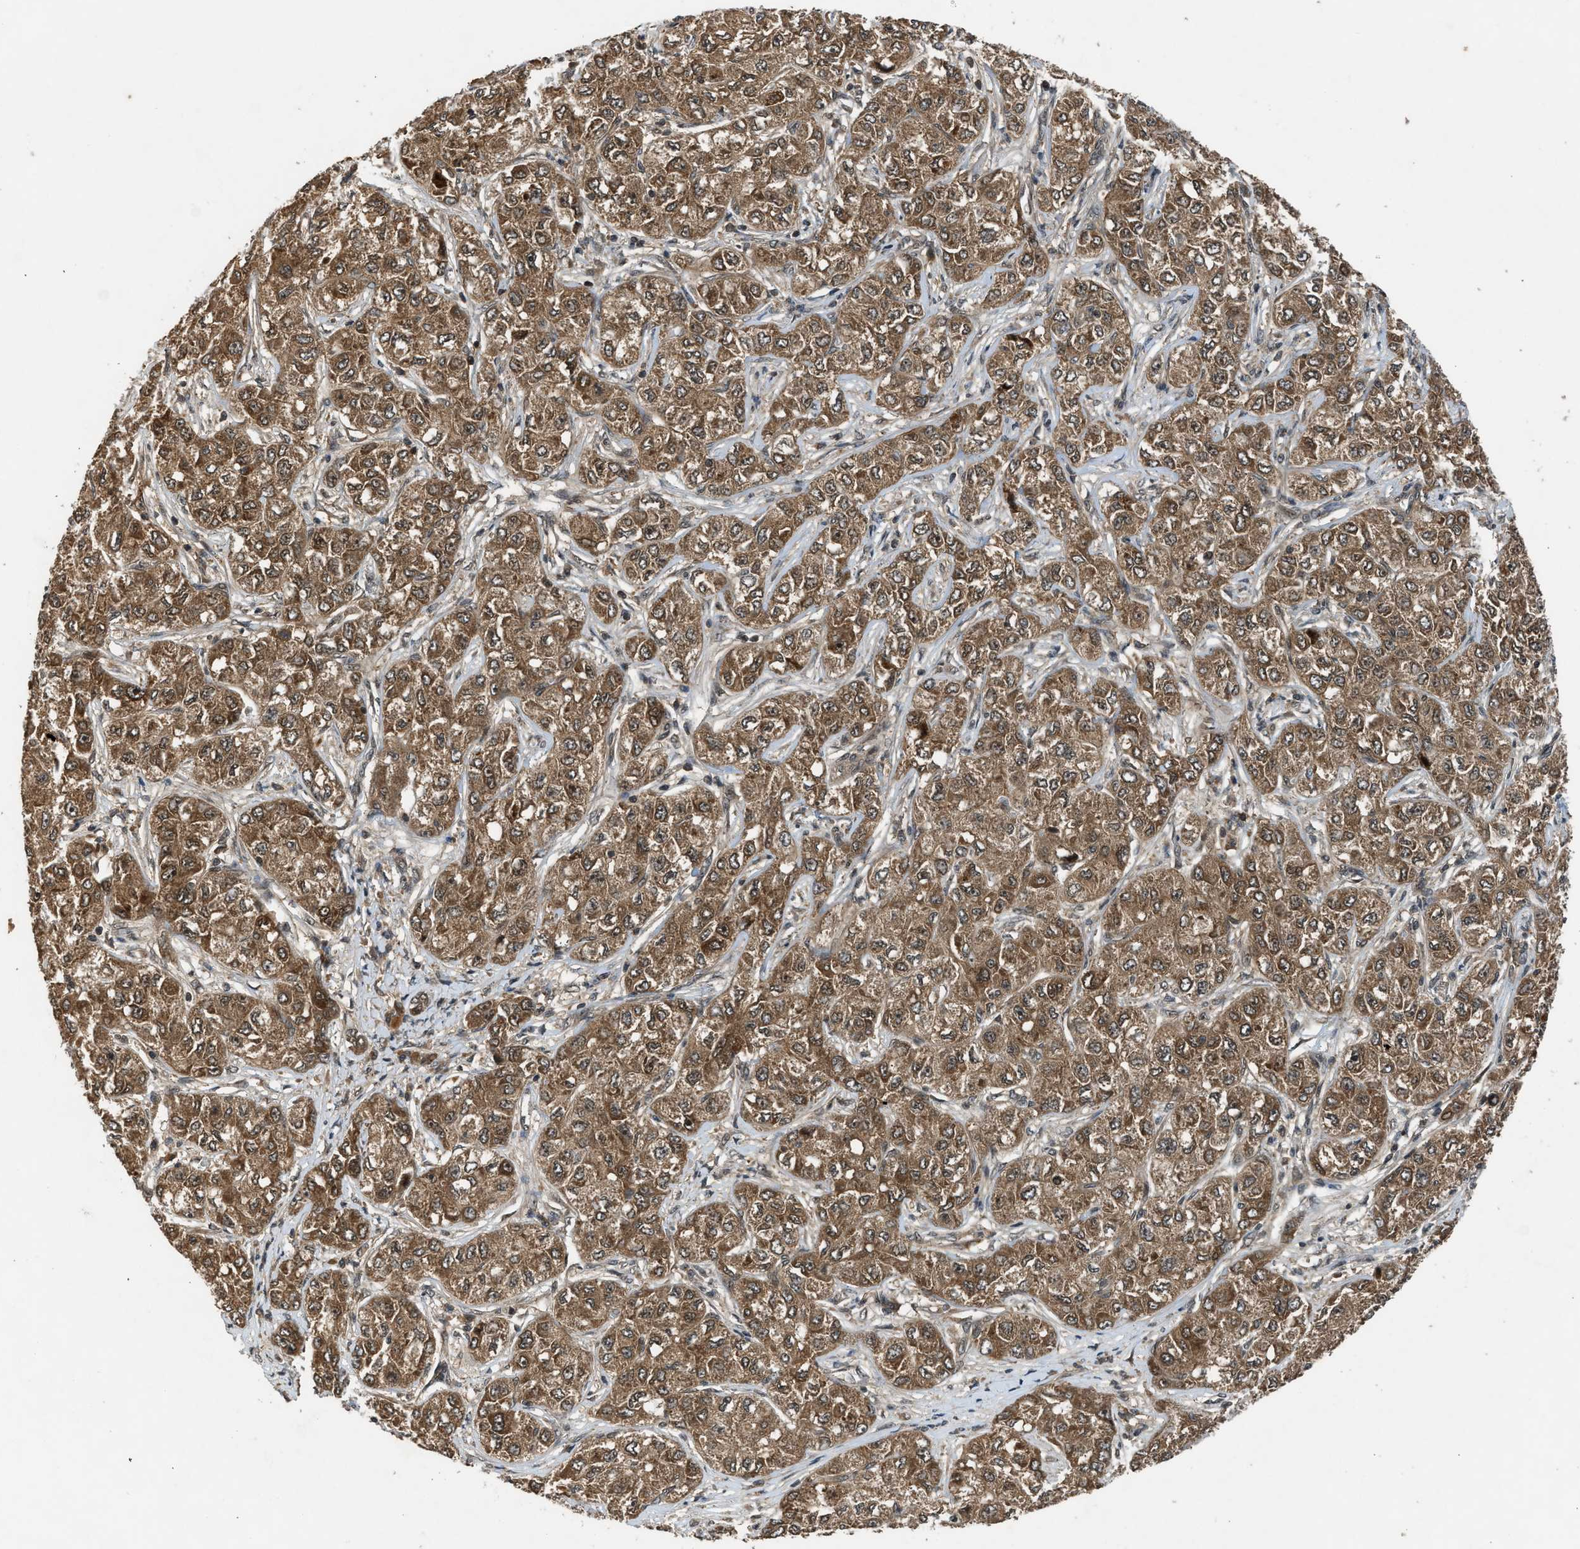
{"staining": {"intensity": "moderate", "quantity": ">75%", "location": "cytoplasmic/membranous"}, "tissue": "liver cancer", "cell_type": "Tumor cells", "image_type": "cancer", "snomed": [{"axis": "morphology", "description": "Carcinoma, Hepatocellular, NOS"}, {"axis": "topography", "description": "Liver"}], "caption": "Immunohistochemical staining of hepatocellular carcinoma (liver) exhibits moderate cytoplasmic/membranous protein positivity in approximately >75% of tumor cells.", "gene": "TXNL1", "patient": {"sex": "male", "age": 80}}